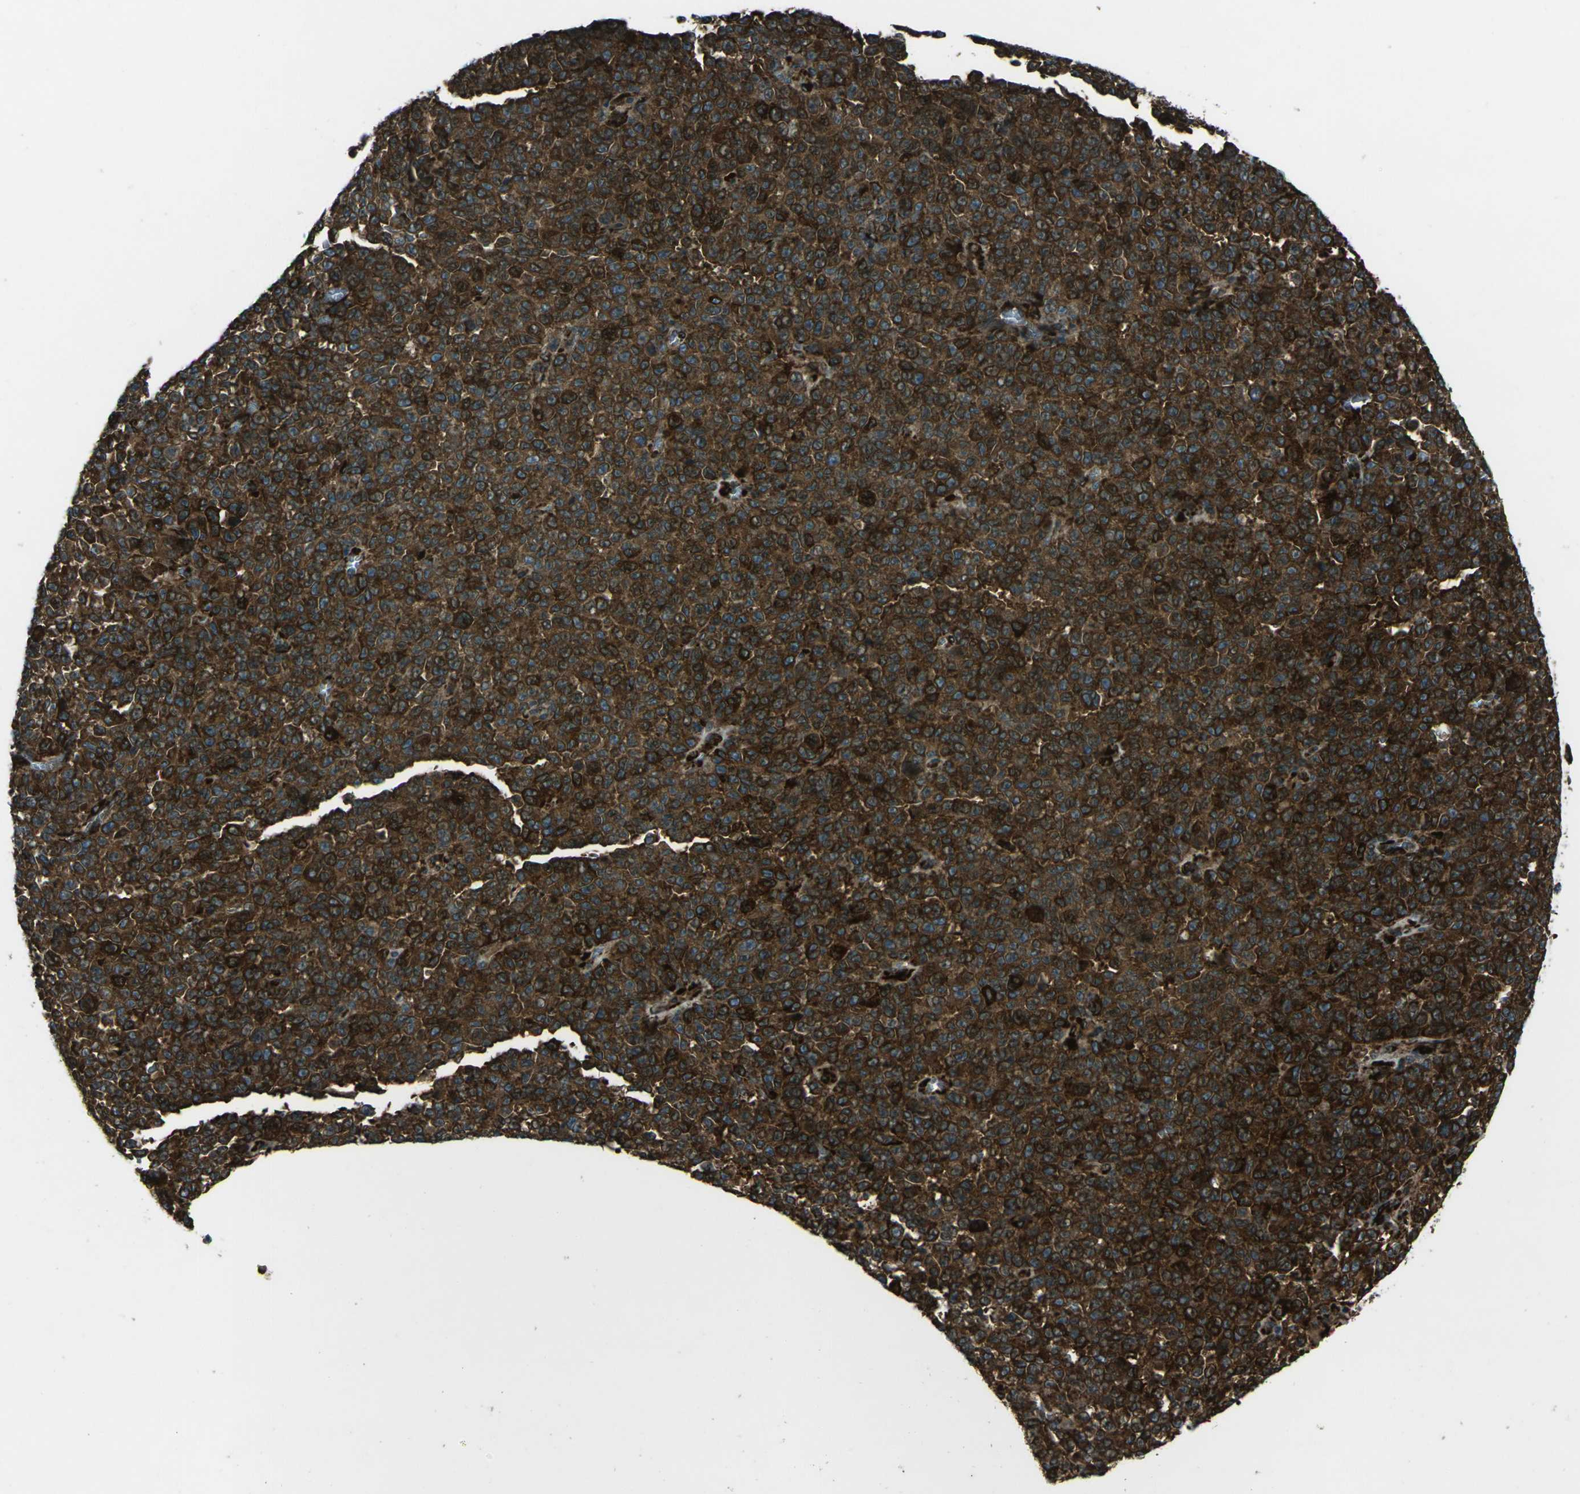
{"staining": {"intensity": "strong", "quantity": ">75%", "location": "cytoplasmic/membranous"}, "tissue": "melanoma", "cell_type": "Tumor cells", "image_type": "cancer", "snomed": [{"axis": "morphology", "description": "Malignant melanoma, NOS"}, {"axis": "topography", "description": "Skin"}], "caption": "Immunohistochemical staining of melanoma reveals high levels of strong cytoplasmic/membranous staining in about >75% of tumor cells.", "gene": "LSMEM1", "patient": {"sex": "female", "age": 82}}